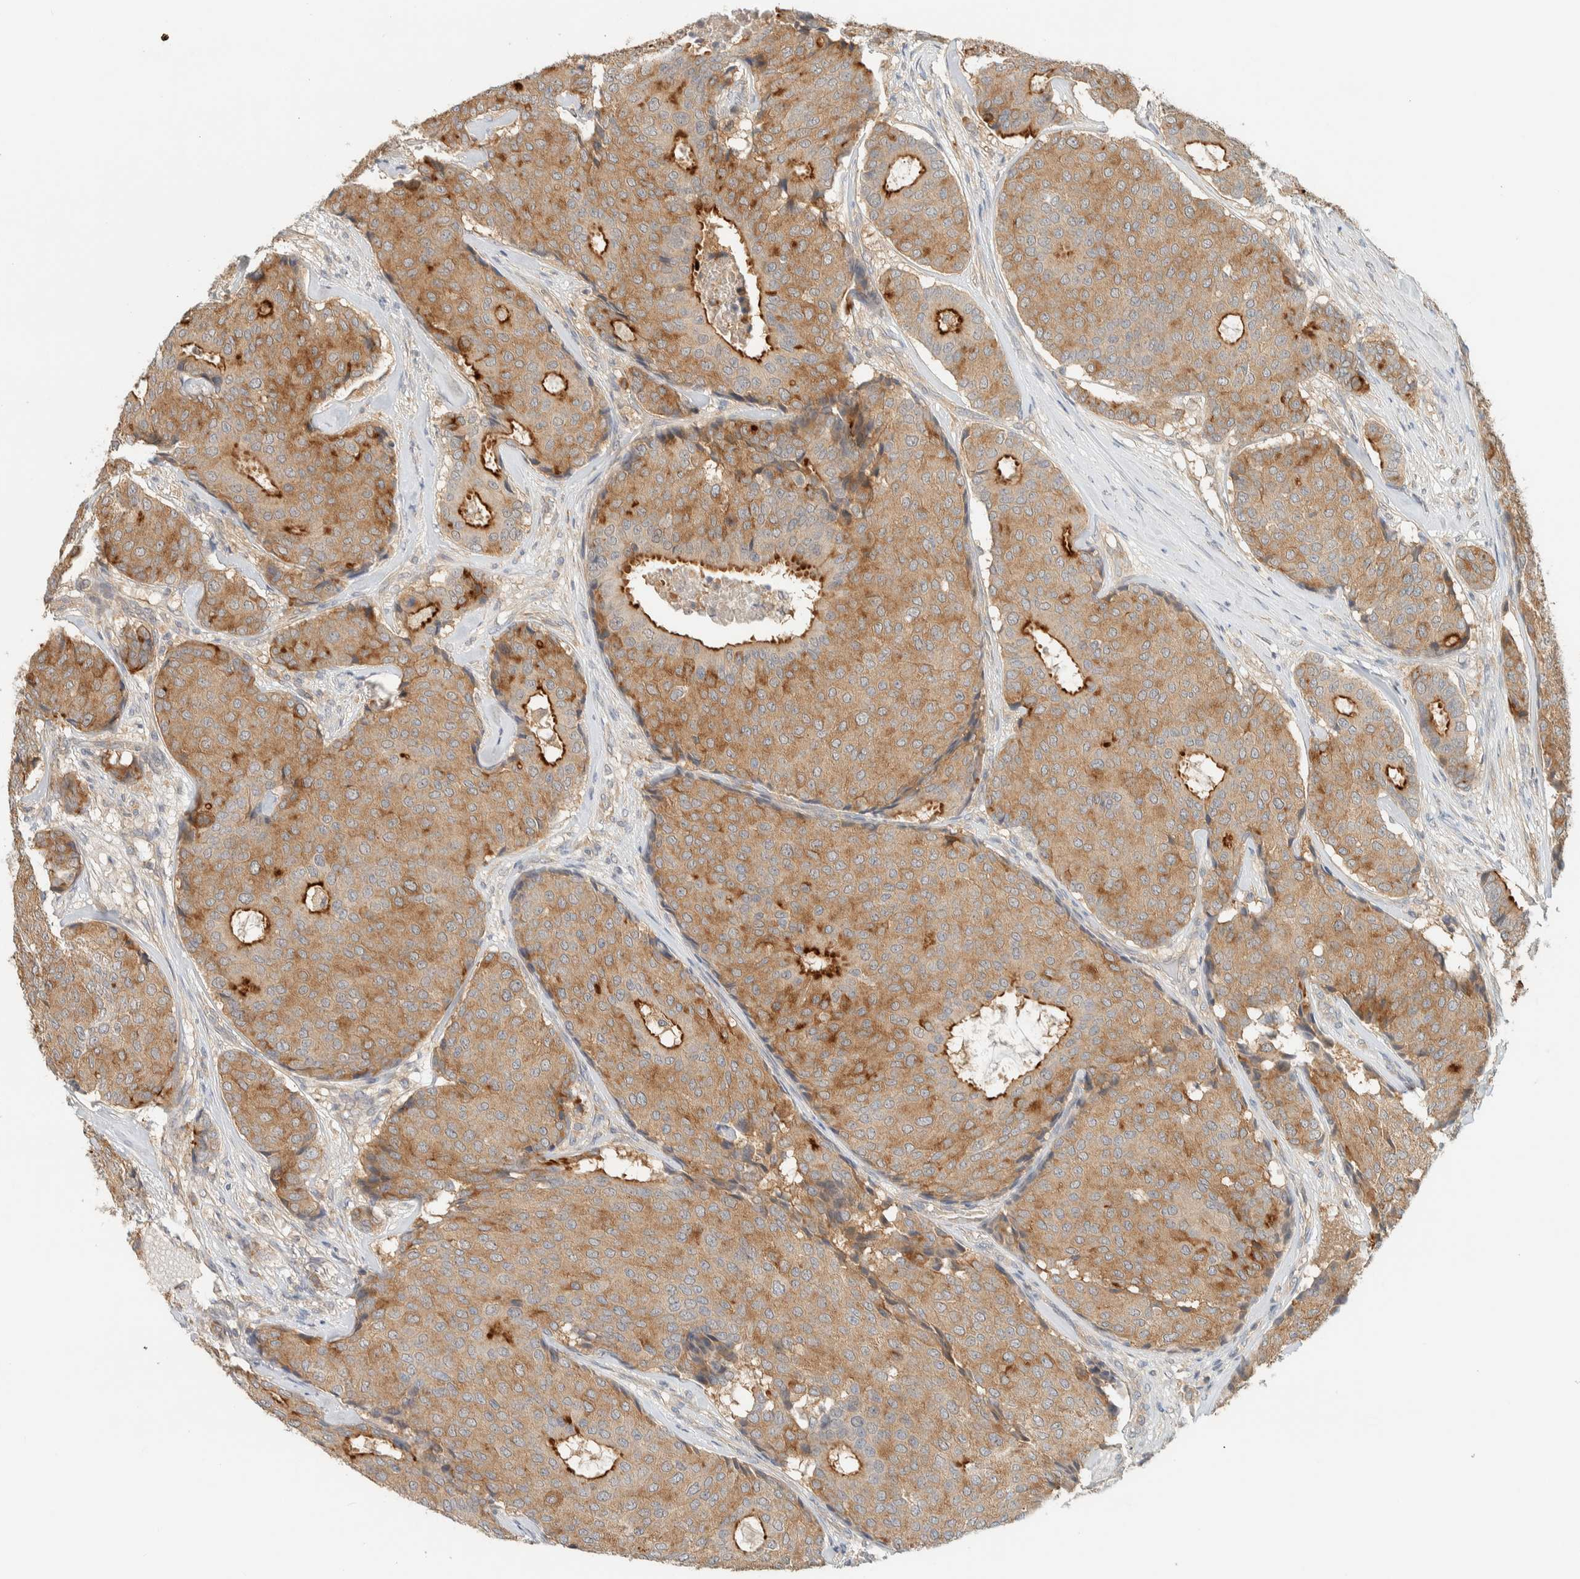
{"staining": {"intensity": "strong", "quantity": "25%-75%", "location": "cytoplasmic/membranous"}, "tissue": "breast cancer", "cell_type": "Tumor cells", "image_type": "cancer", "snomed": [{"axis": "morphology", "description": "Duct carcinoma"}, {"axis": "topography", "description": "Breast"}], "caption": "Strong cytoplasmic/membranous expression is appreciated in about 25%-75% of tumor cells in breast cancer.", "gene": "RAB11FIP1", "patient": {"sex": "female", "age": 75}}